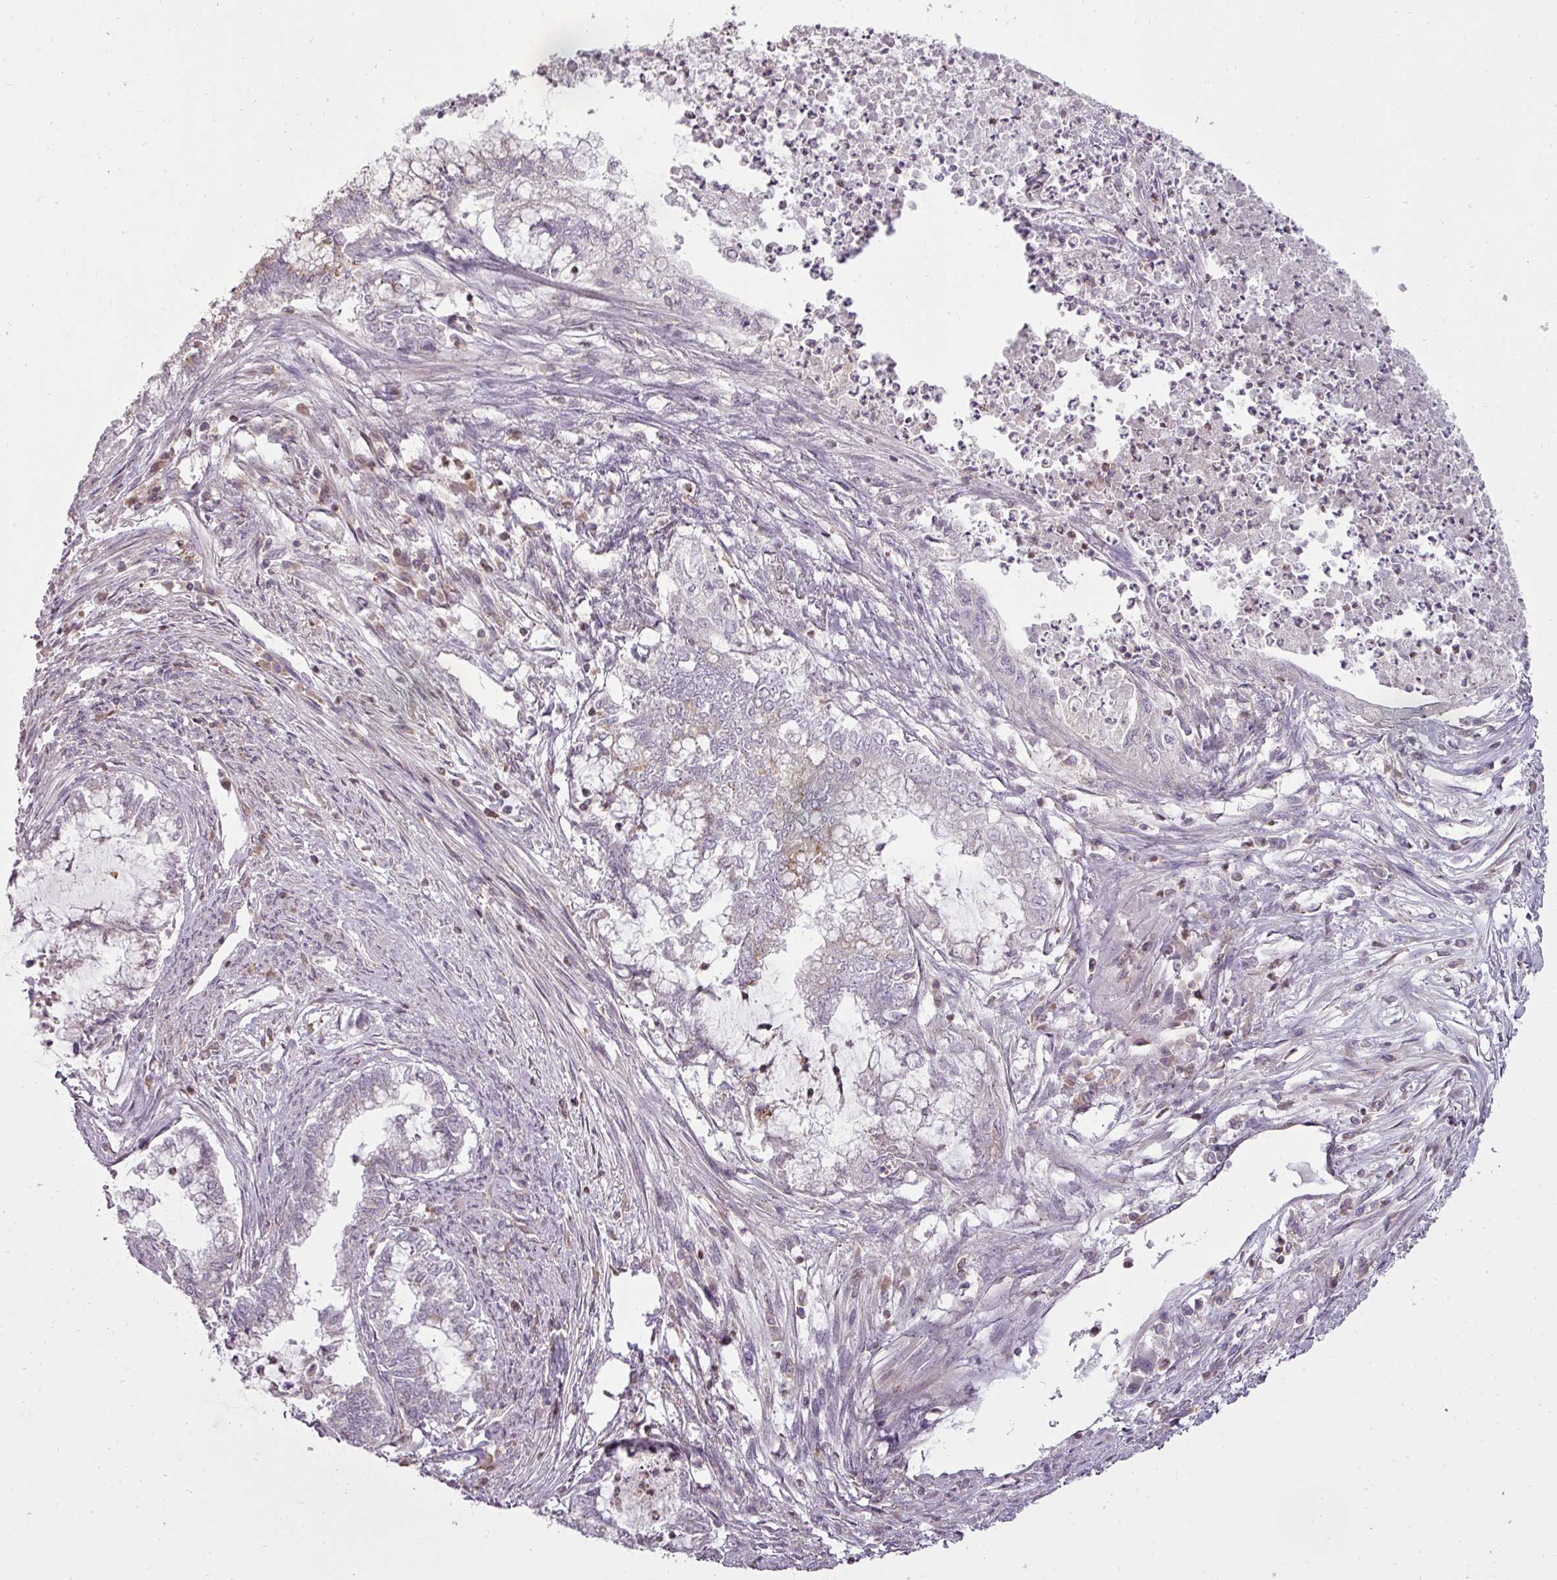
{"staining": {"intensity": "negative", "quantity": "none", "location": "none"}, "tissue": "endometrial cancer", "cell_type": "Tumor cells", "image_type": "cancer", "snomed": [{"axis": "morphology", "description": "Adenocarcinoma, NOS"}, {"axis": "topography", "description": "Endometrium"}], "caption": "This is a histopathology image of immunohistochemistry (IHC) staining of endometrial adenocarcinoma, which shows no positivity in tumor cells.", "gene": "STK4", "patient": {"sex": "female", "age": 79}}